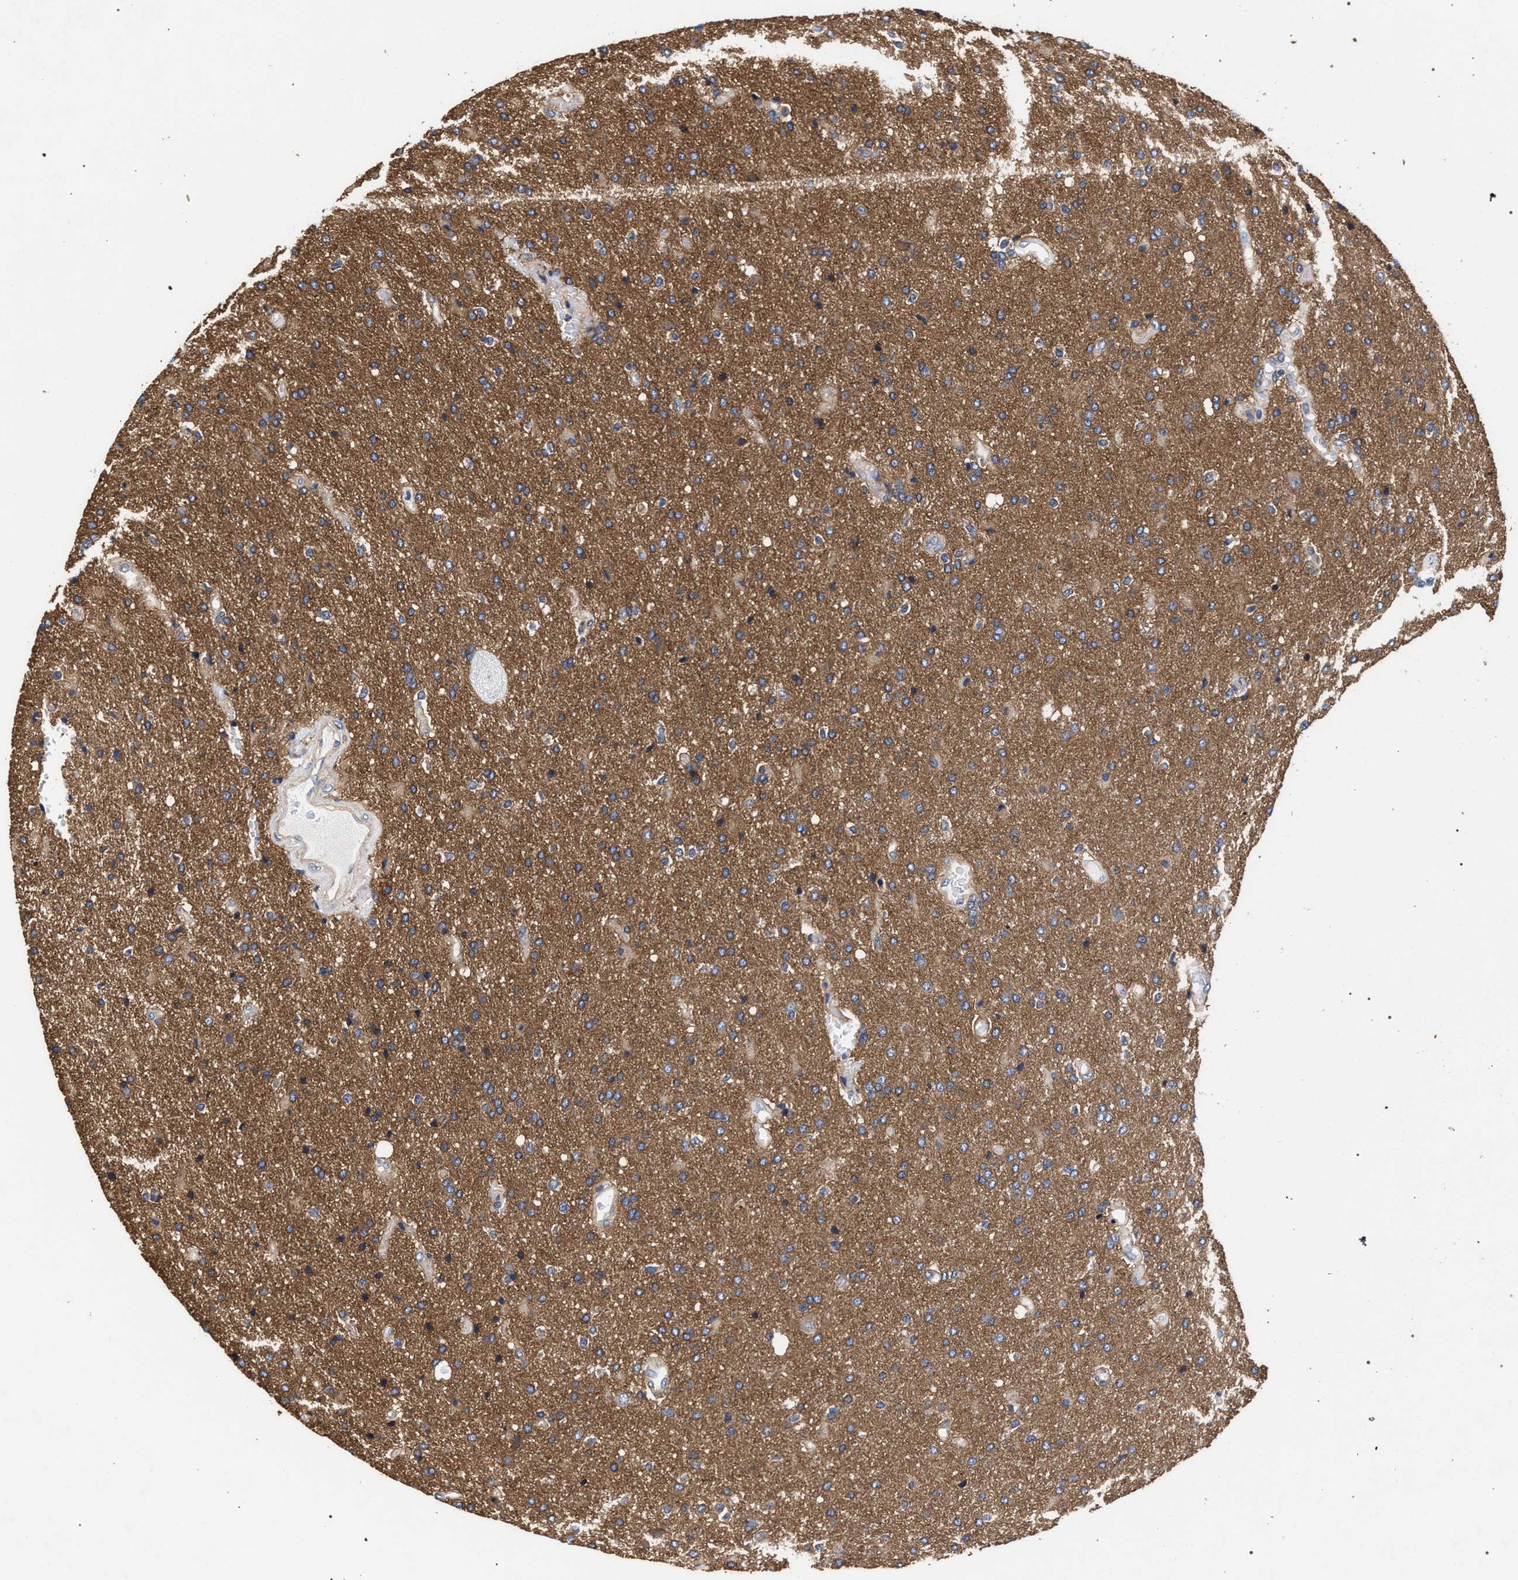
{"staining": {"intensity": "moderate", "quantity": ">75%", "location": "cytoplasmic/membranous"}, "tissue": "glioma", "cell_type": "Tumor cells", "image_type": "cancer", "snomed": [{"axis": "morphology", "description": "Glioma, malignant, High grade"}, {"axis": "topography", "description": "Brain"}], "caption": "The micrograph demonstrates staining of malignant high-grade glioma, revealing moderate cytoplasmic/membranous protein expression (brown color) within tumor cells.", "gene": "CFAP95", "patient": {"sex": "male", "age": 72}}